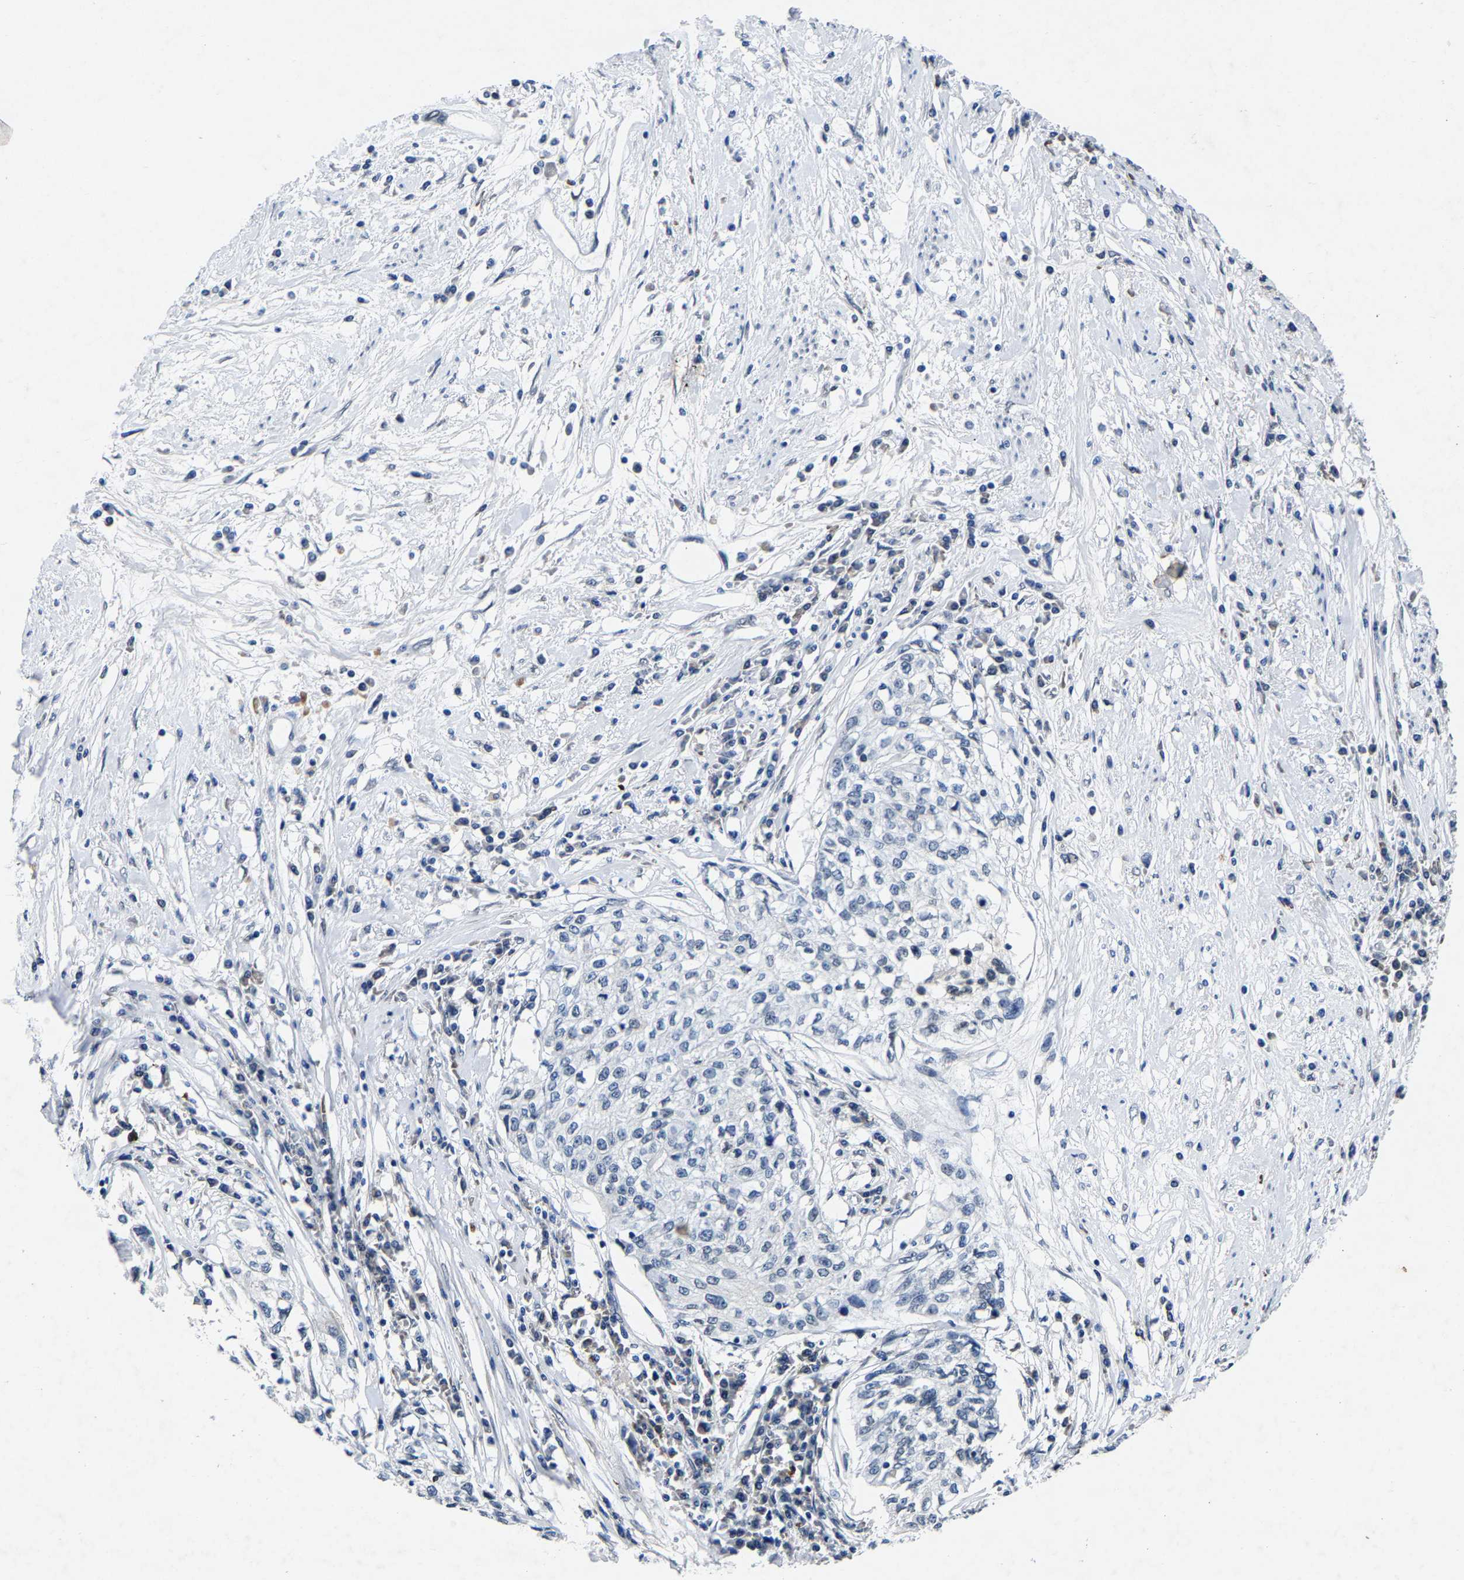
{"staining": {"intensity": "negative", "quantity": "none", "location": "none"}, "tissue": "cervical cancer", "cell_type": "Tumor cells", "image_type": "cancer", "snomed": [{"axis": "morphology", "description": "Squamous cell carcinoma, NOS"}, {"axis": "topography", "description": "Cervix"}], "caption": "IHC micrograph of cervical squamous cell carcinoma stained for a protein (brown), which displays no staining in tumor cells.", "gene": "UBN2", "patient": {"sex": "female", "age": 57}}